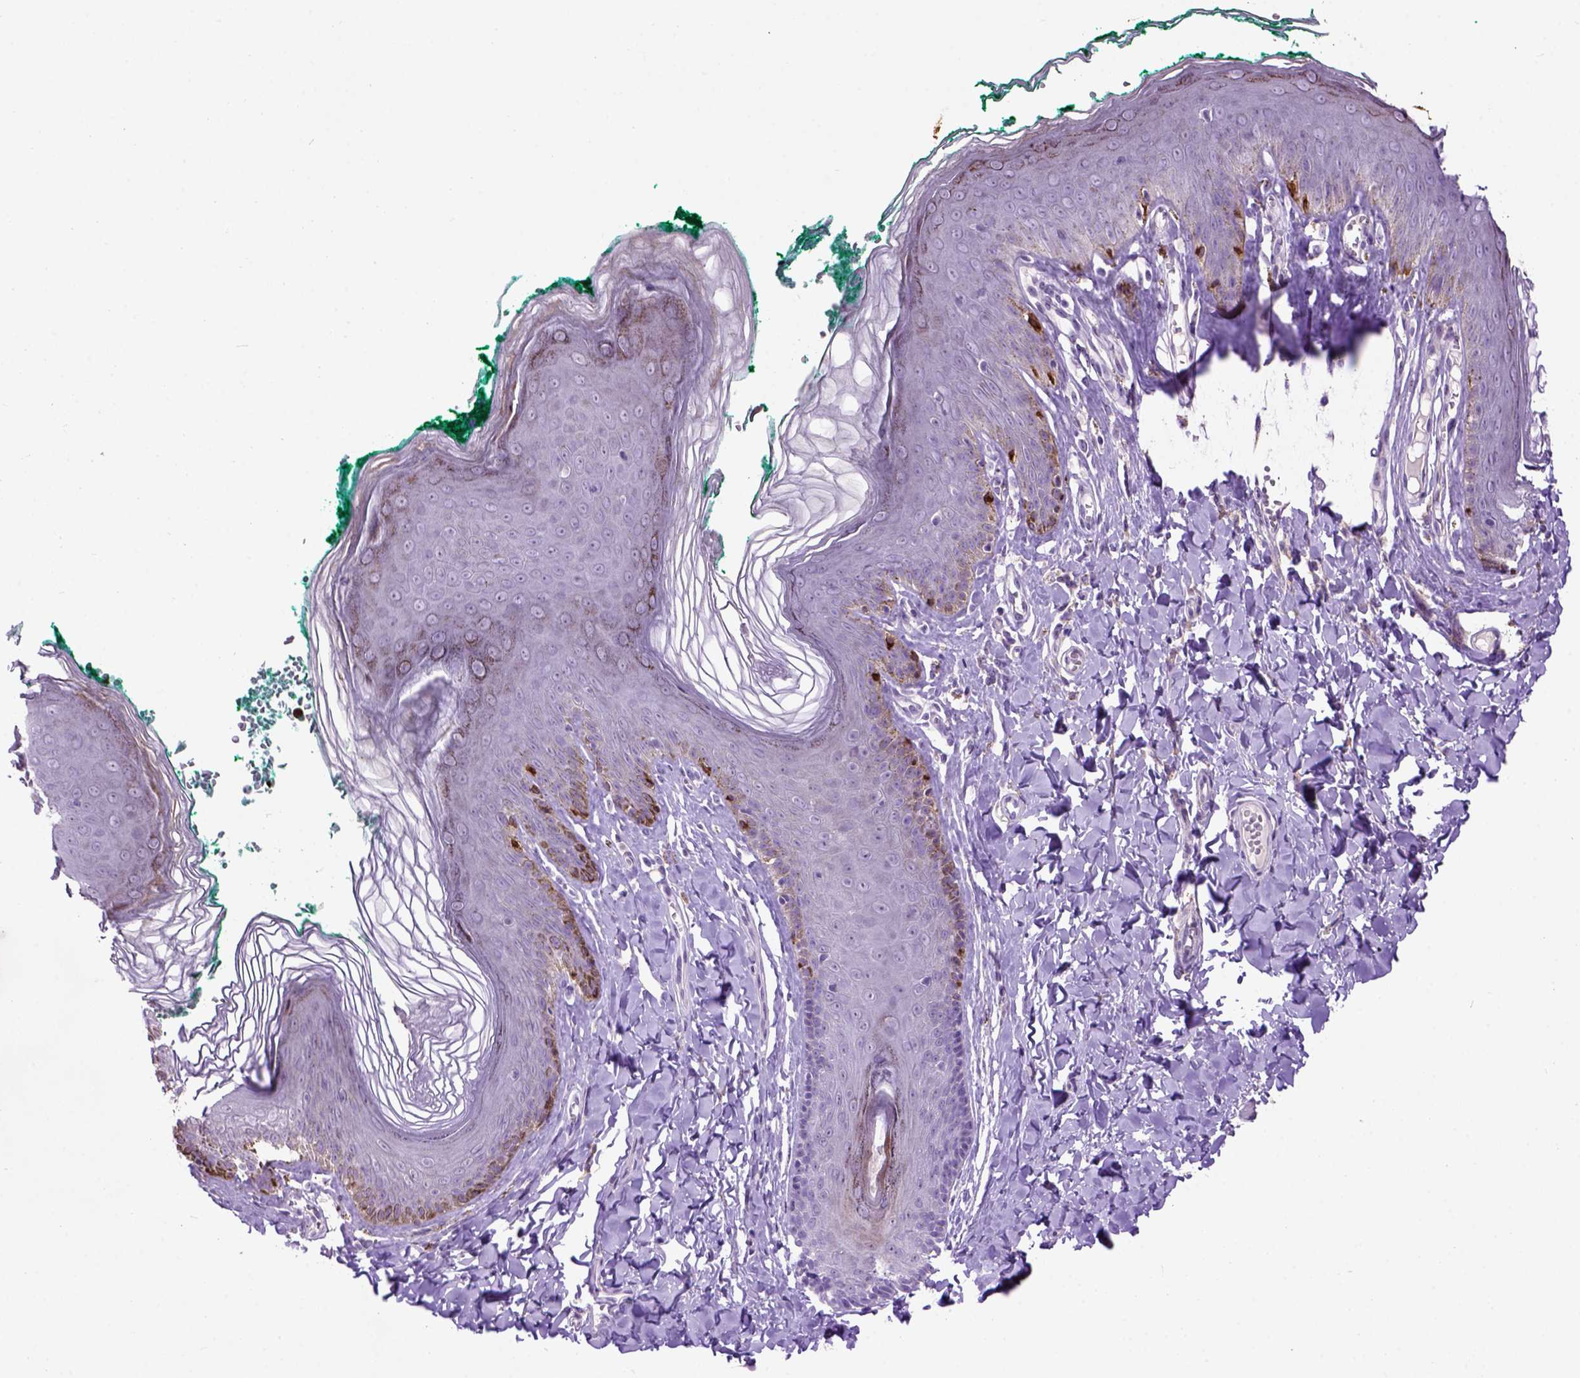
{"staining": {"intensity": "weak", "quantity": "25%-75%", "location": "cytoplasmic/membranous"}, "tissue": "skin", "cell_type": "Epidermal cells", "image_type": "normal", "snomed": [{"axis": "morphology", "description": "Normal tissue, NOS"}, {"axis": "topography", "description": "Vulva"}, {"axis": "topography", "description": "Peripheral nerve tissue"}], "caption": "A brown stain highlights weak cytoplasmic/membranous staining of a protein in epidermal cells of normal skin. (DAB (3,3'-diaminobenzidine) = brown stain, brightfield microscopy at high magnification).", "gene": "MAPT", "patient": {"sex": "female", "age": 66}}